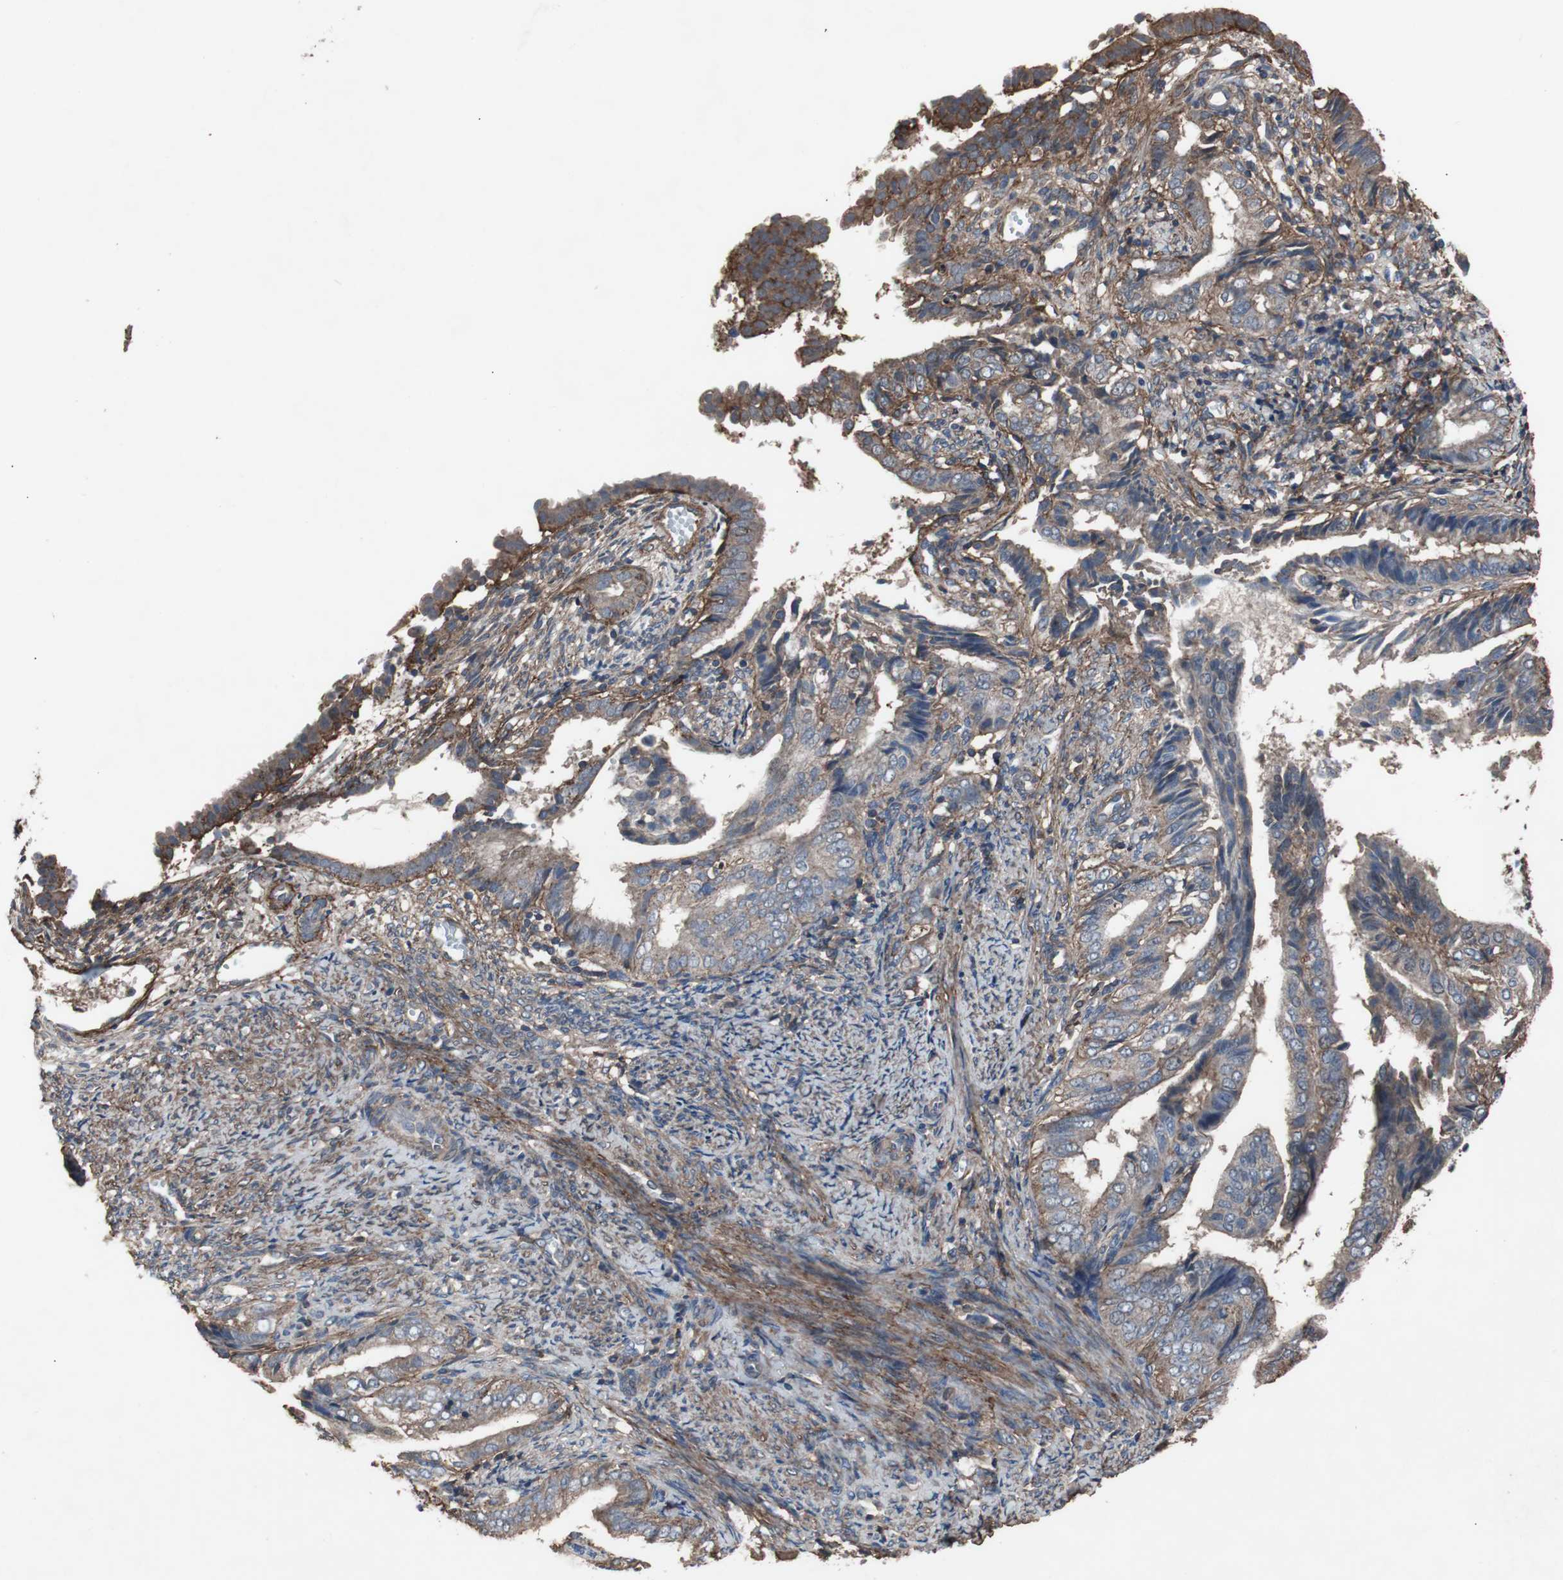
{"staining": {"intensity": "weak", "quantity": ">75%", "location": "cytoplasmic/membranous"}, "tissue": "endometrial cancer", "cell_type": "Tumor cells", "image_type": "cancer", "snomed": [{"axis": "morphology", "description": "Adenocarcinoma, NOS"}, {"axis": "topography", "description": "Endometrium"}], "caption": "Immunohistochemistry (IHC) histopathology image of neoplastic tissue: endometrial cancer (adenocarcinoma) stained using immunohistochemistry demonstrates low levels of weak protein expression localized specifically in the cytoplasmic/membranous of tumor cells, appearing as a cytoplasmic/membranous brown color.", "gene": "COL6A2", "patient": {"sex": "female", "age": 58}}